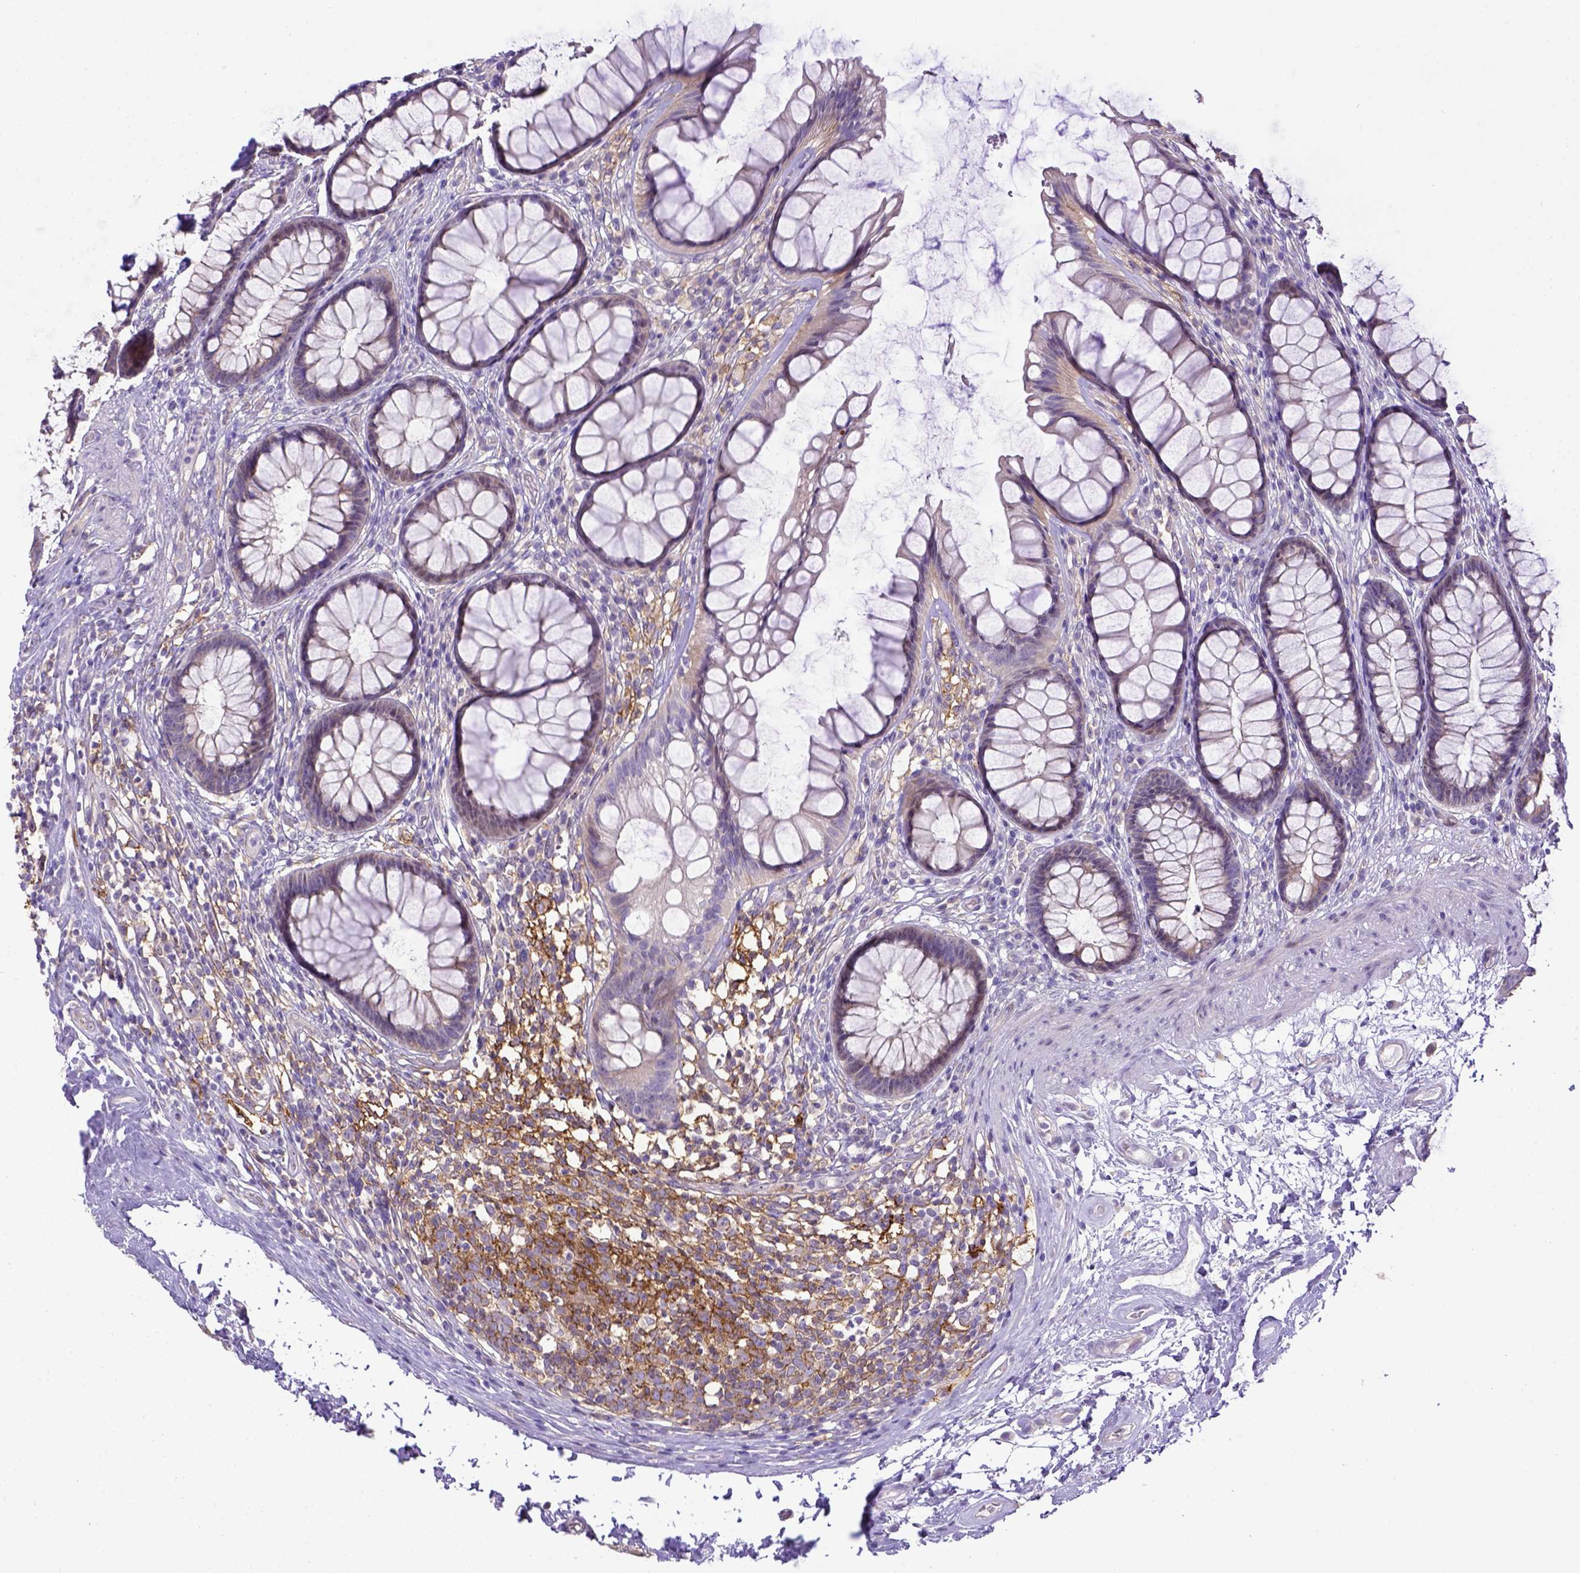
{"staining": {"intensity": "negative", "quantity": "none", "location": "none"}, "tissue": "rectum", "cell_type": "Glandular cells", "image_type": "normal", "snomed": [{"axis": "morphology", "description": "Normal tissue, NOS"}, {"axis": "topography", "description": "Rectum"}], "caption": "Glandular cells are negative for protein expression in normal human rectum.", "gene": "CD40", "patient": {"sex": "male", "age": 72}}